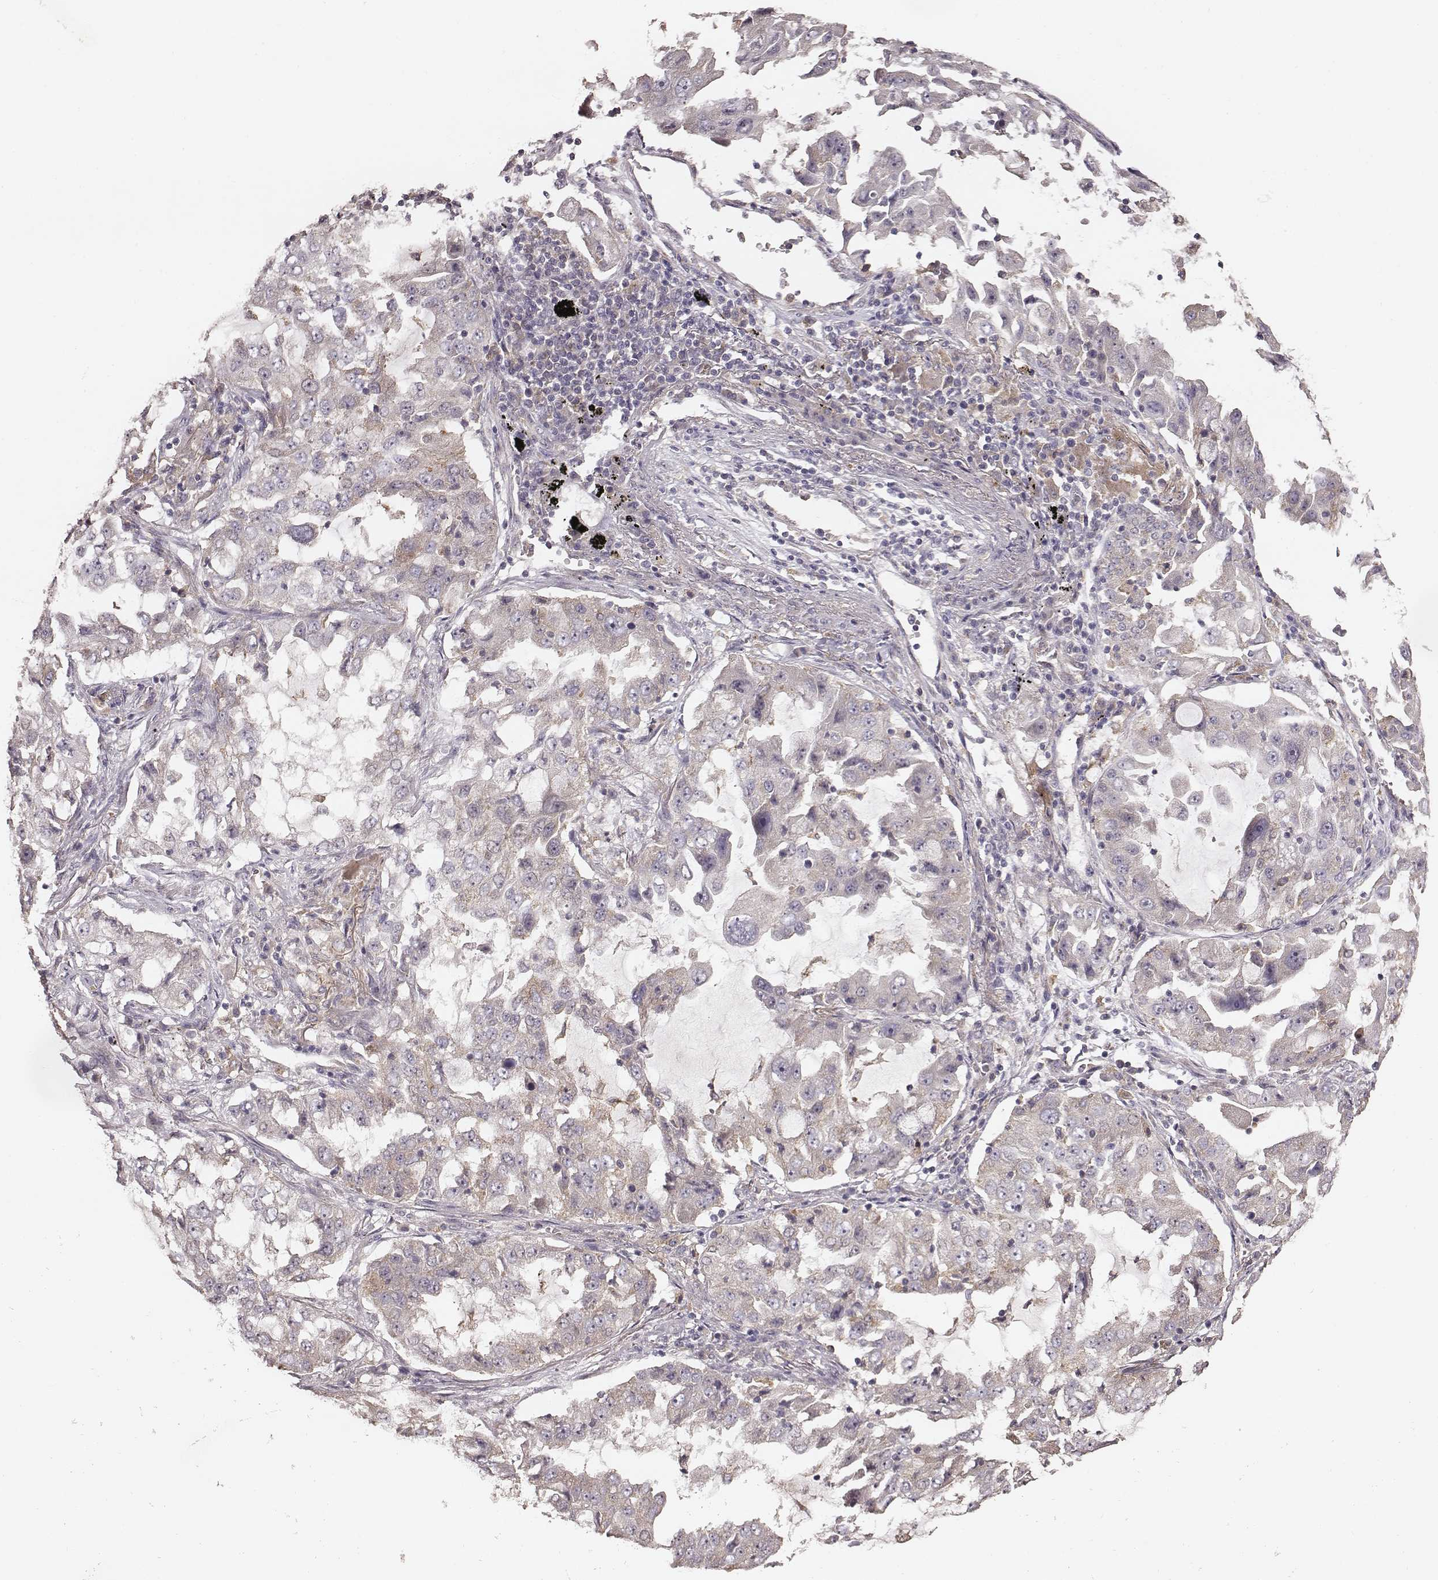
{"staining": {"intensity": "negative", "quantity": "none", "location": "none"}, "tissue": "lung cancer", "cell_type": "Tumor cells", "image_type": "cancer", "snomed": [{"axis": "morphology", "description": "Adenocarcinoma, NOS"}, {"axis": "topography", "description": "Lung"}], "caption": "The immunohistochemistry histopathology image has no significant expression in tumor cells of lung cancer tissue.", "gene": "VPS26A", "patient": {"sex": "female", "age": 61}}